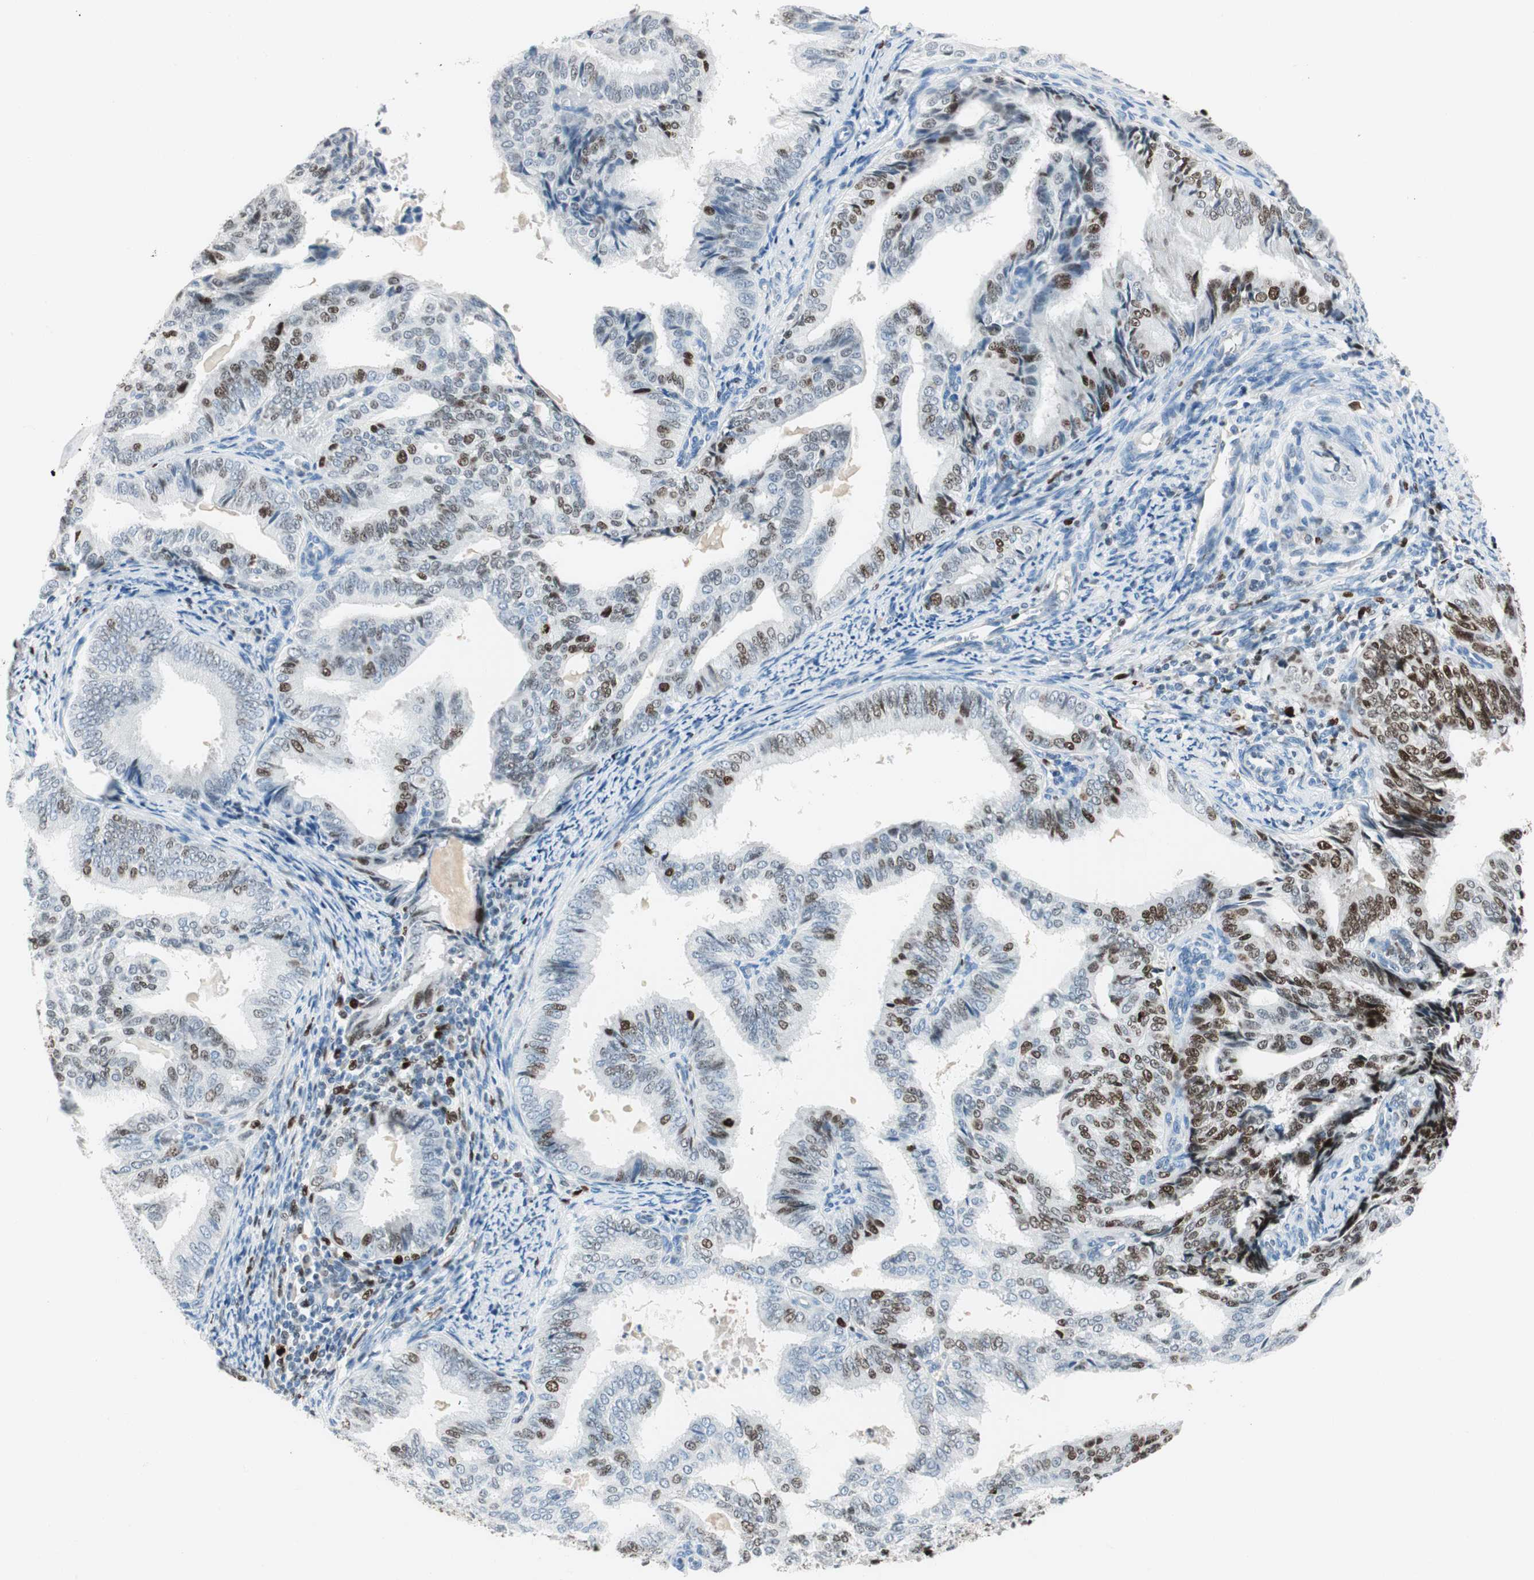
{"staining": {"intensity": "moderate", "quantity": "25%-75%", "location": "nuclear"}, "tissue": "endometrial cancer", "cell_type": "Tumor cells", "image_type": "cancer", "snomed": [{"axis": "morphology", "description": "Adenocarcinoma, NOS"}, {"axis": "topography", "description": "Endometrium"}], "caption": "Protein analysis of endometrial adenocarcinoma tissue exhibits moderate nuclear positivity in approximately 25%-75% of tumor cells. (Brightfield microscopy of DAB IHC at high magnification).", "gene": "EZH2", "patient": {"sex": "female", "age": 58}}